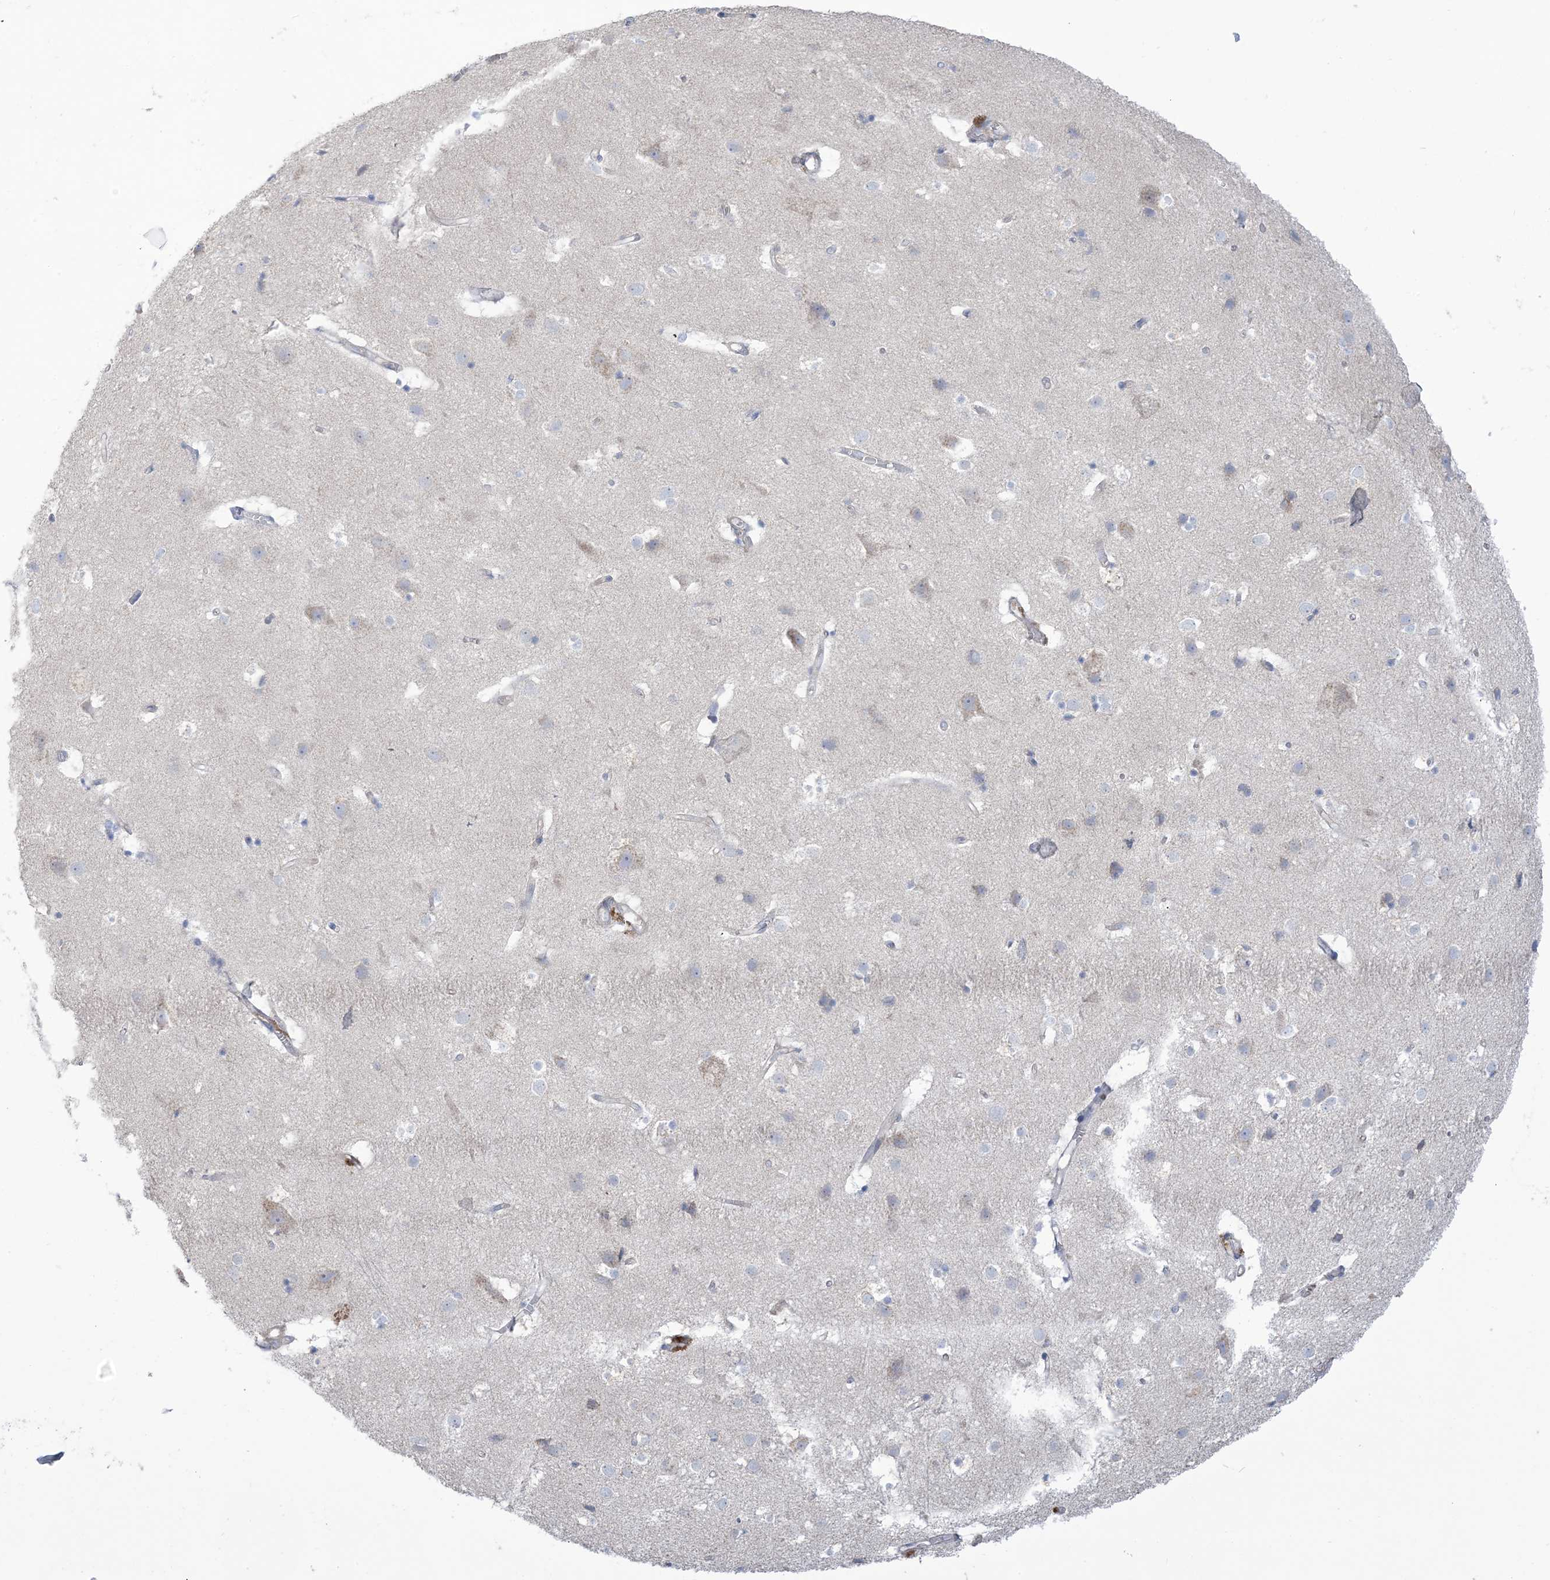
{"staining": {"intensity": "negative", "quantity": "none", "location": "none"}, "tissue": "cerebral cortex", "cell_type": "Endothelial cells", "image_type": "normal", "snomed": [{"axis": "morphology", "description": "Normal tissue, NOS"}, {"axis": "topography", "description": "Cerebral cortex"}], "caption": "IHC histopathology image of normal cerebral cortex: human cerebral cortex stained with DAB reveals no significant protein positivity in endothelial cells.", "gene": "MTHFD2L", "patient": {"sex": "male", "age": 54}}